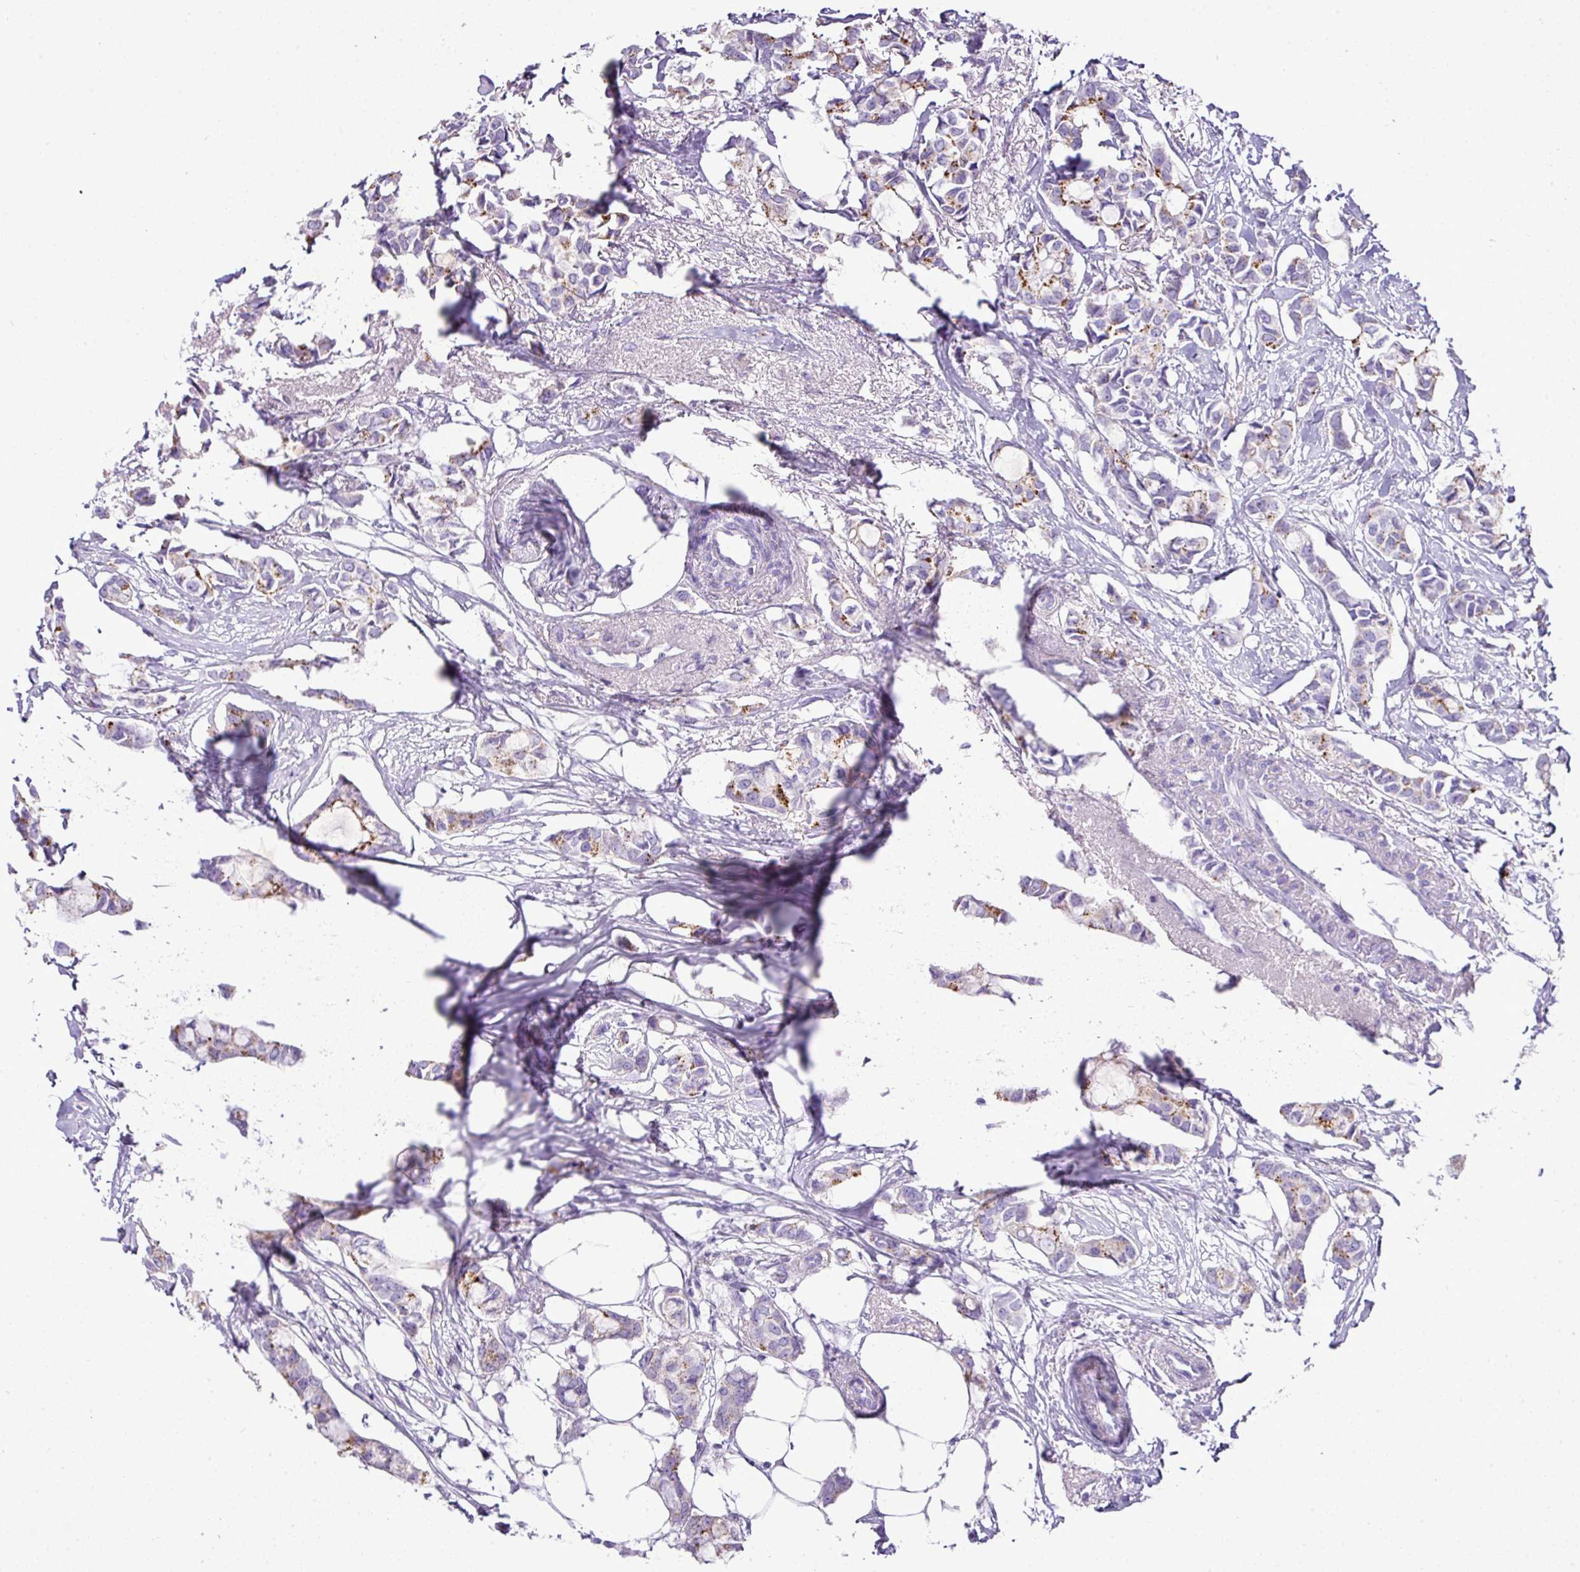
{"staining": {"intensity": "strong", "quantity": "<25%", "location": "cytoplasmic/membranous"}, "tissue": "breast cancer", "cell_type": "Tumor cells", "image_type": "cancer", "snomed": [{"axis": "morphology", "description": "Duct carcinoma"}, {"axis": "topography", "description": "Breast"}], "caption": "The immunohistochemical stain labels strong cytoplasmic/membranous positivity in tumor cells of breast intraductal carcinoma tissue. (Brightfield microscopy of DAB IHC at high magnification).", "gene": "PGAP4", "patient": {"sex": "female", "age": 73}}